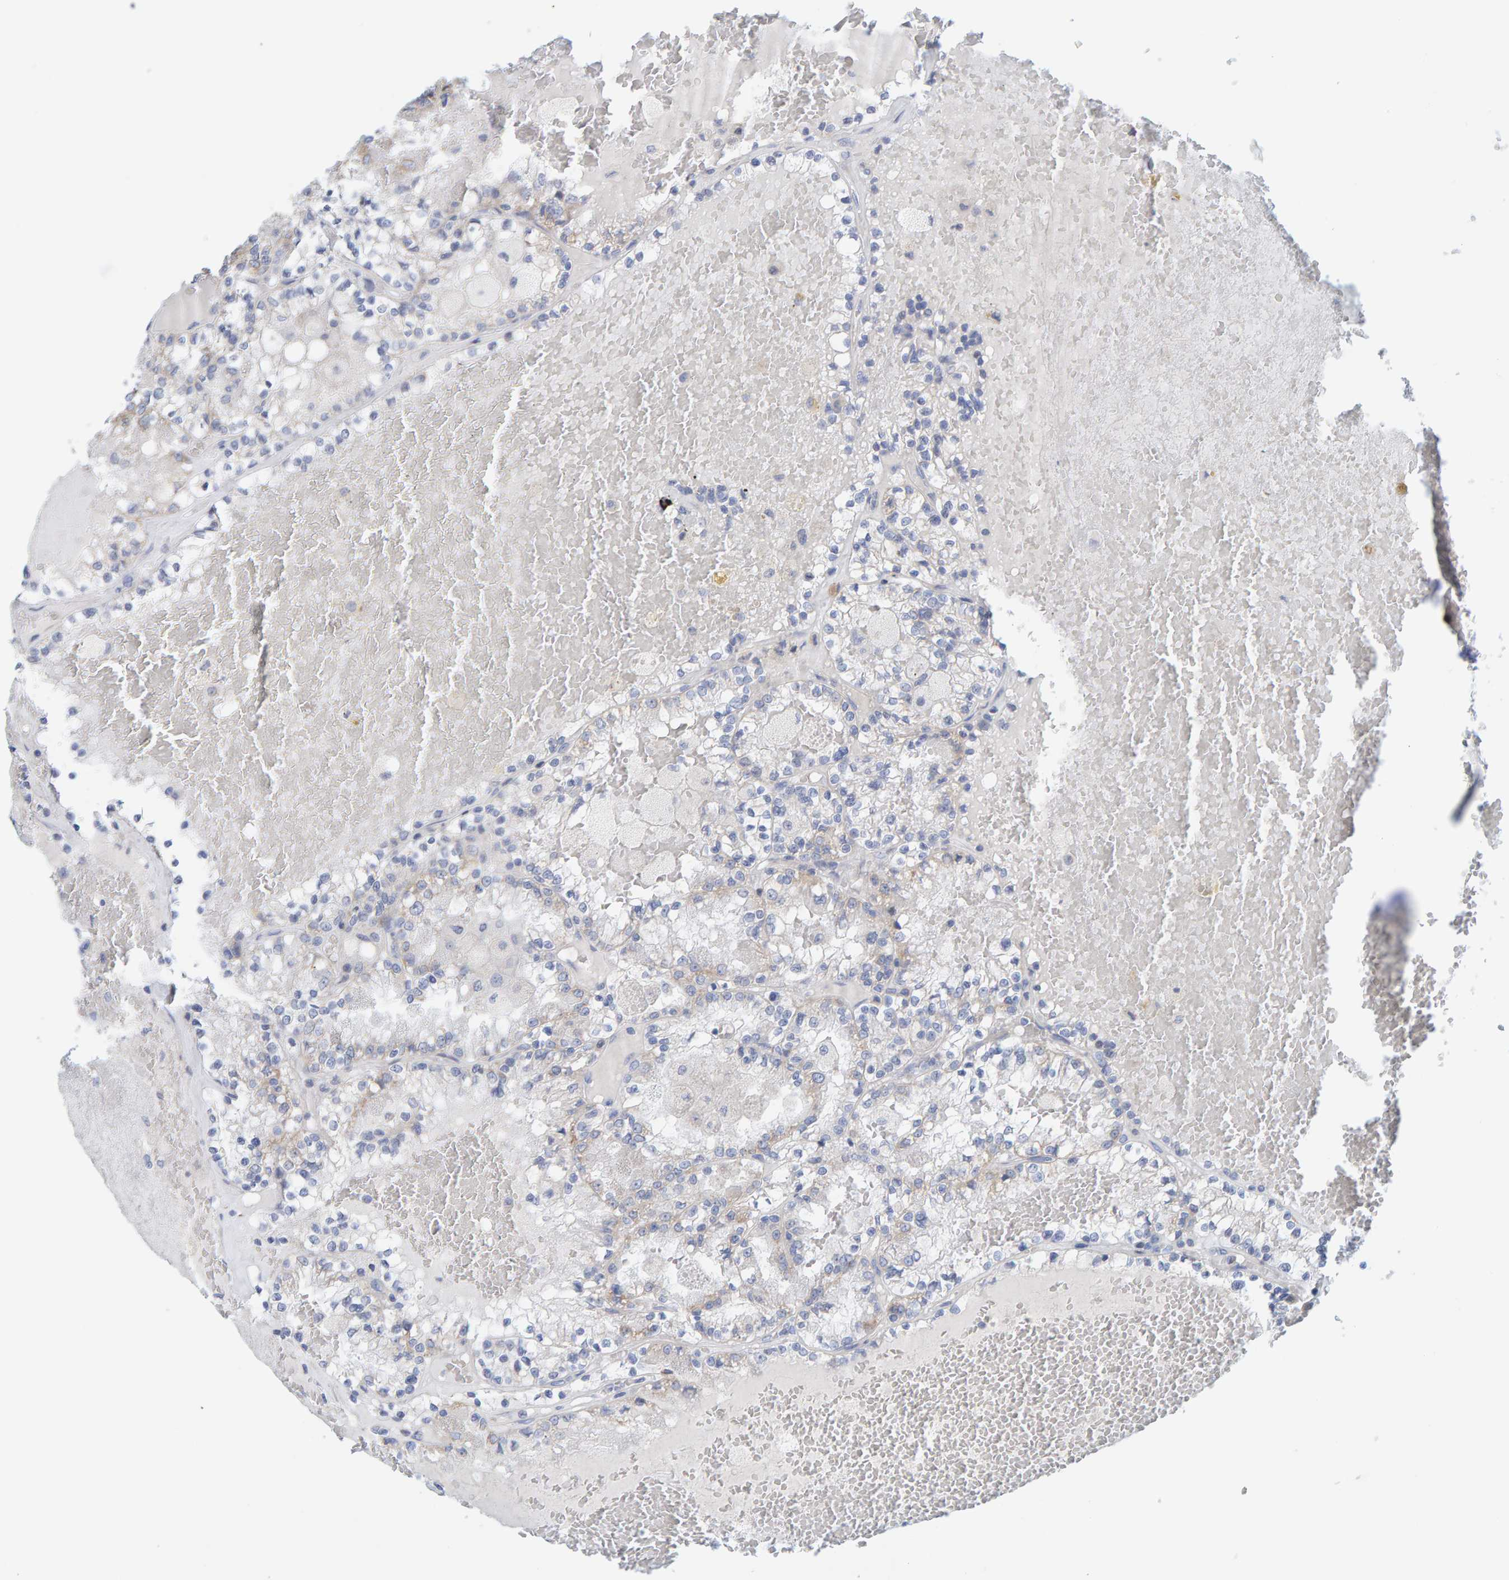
{"staining": {"intensity": "negative", "quantity": "none", "location": "none"}, "tissue": "renal cancer", "cell_type": "Tumor cells", "image_type": "cancer", "snomed": [{"axis": "morphology", "description": "Adenocarcinoma, NOS"}, {"axis": "topography", "description": "Kidney"}], "caption": "Immunohistochemistry image of neoplastic tissue: renal cancer (adenocarcinoma) stained with DAB (3,3'-diaminobenzidine) shows no significant protein positivity in tumor cells. Brightfield microscopy of IHC stained with DAB (brown) and hematoxylin (blue), captured at high magnification.", "gene": "ZC3H3", "patient": {"sex": "female", "age": 56}}